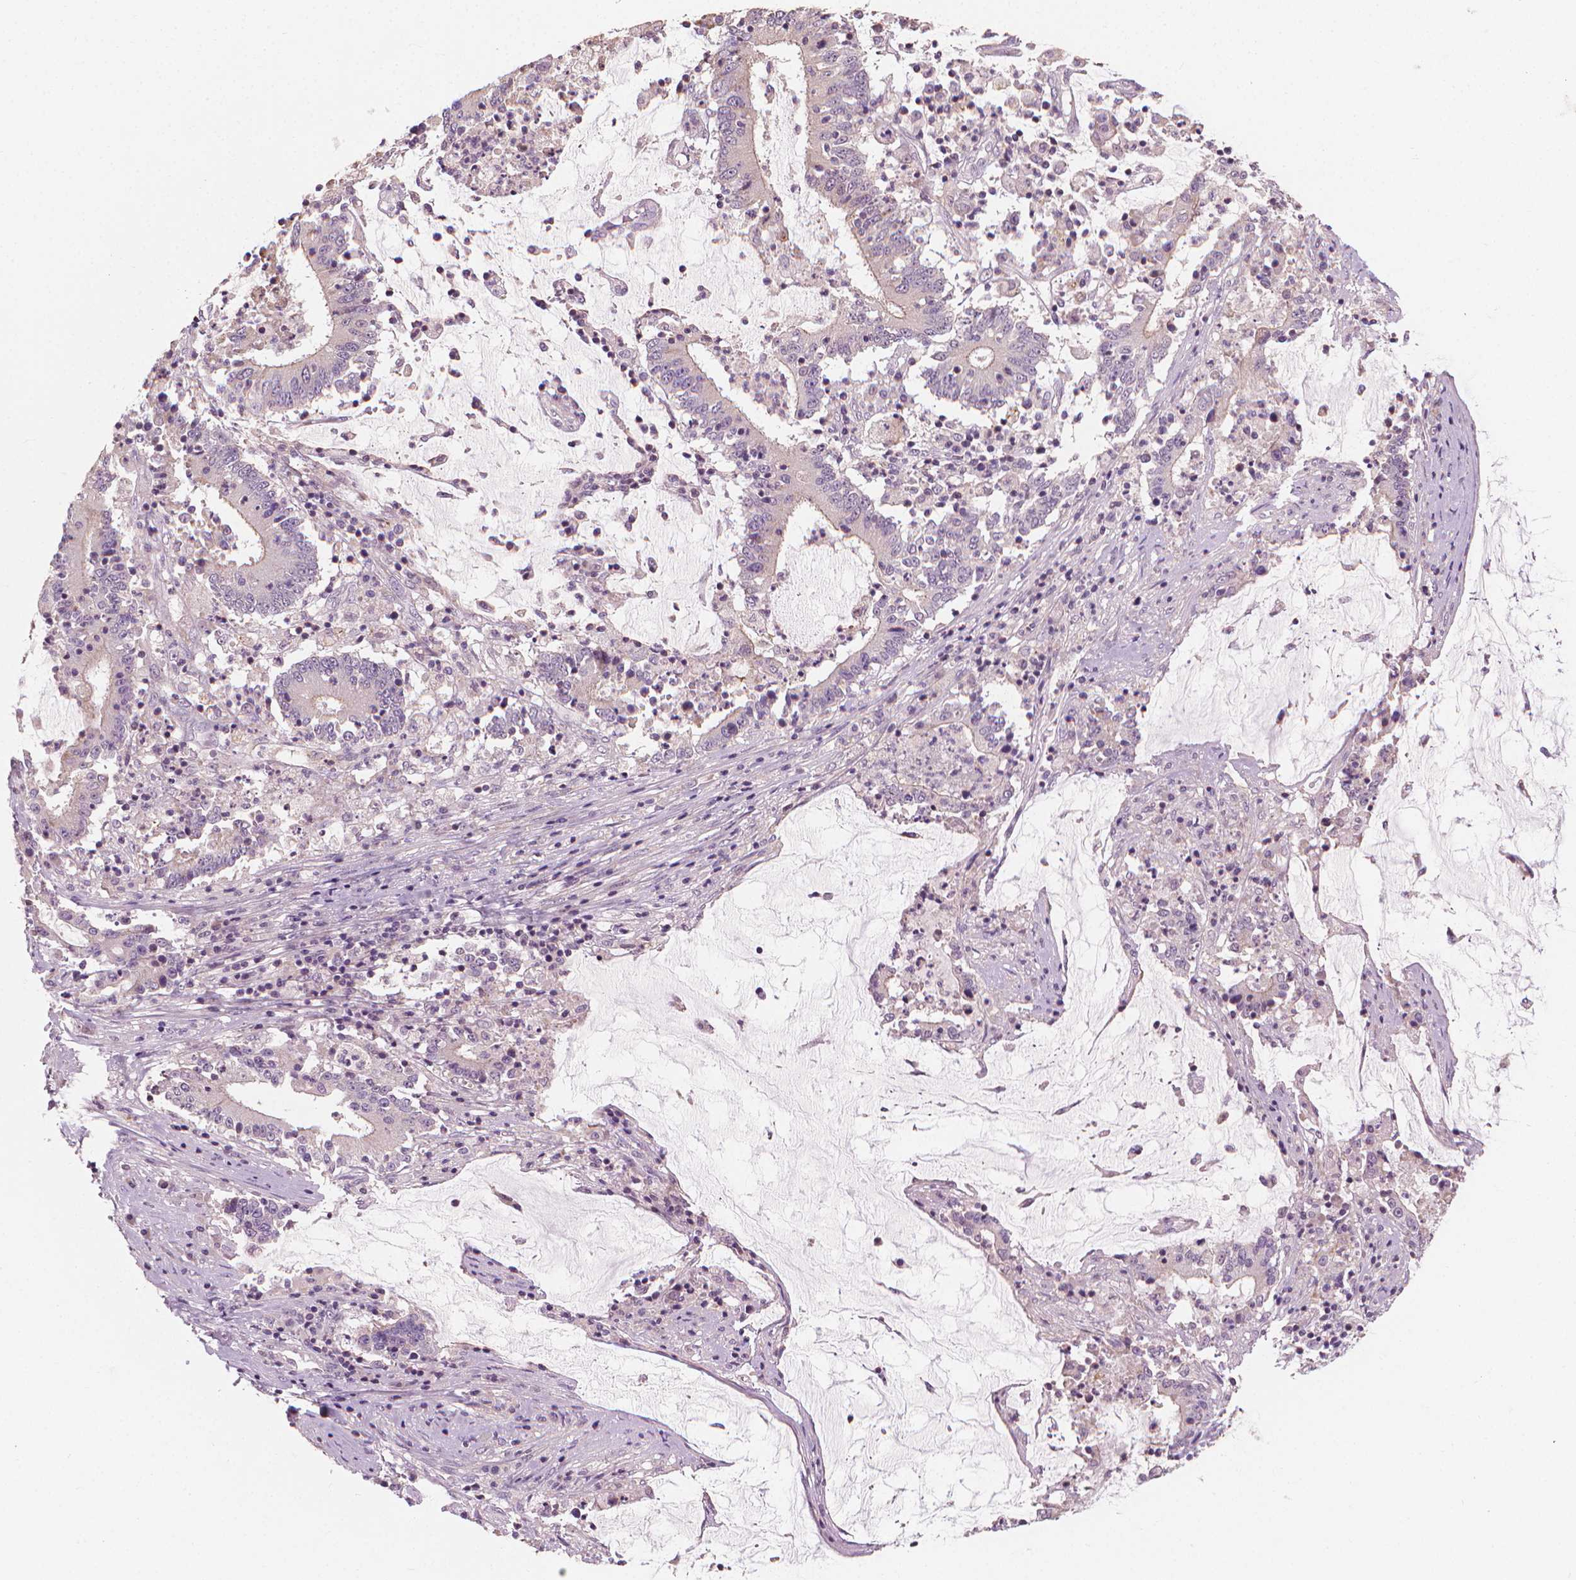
{"staining": {"intensity": "negative", "quantity": "none", "location": "none"}, "tissue": "stomach cancer", "cell_type": "Tumor cells", "image_type": "cancer", "snomed": [{"axis": "morphology", "description": "Adenocarcinoma, NOS"}, {"axis": "topography", "description": "Stomach, upper"}], "caption": "Immunohistochemistry (IHC) of stomach cancer (adenocarcinoma) exhibits no expression in tumor cells.", "gene": "SAXO2", "patient": {"sex": "male", "age": 68}}